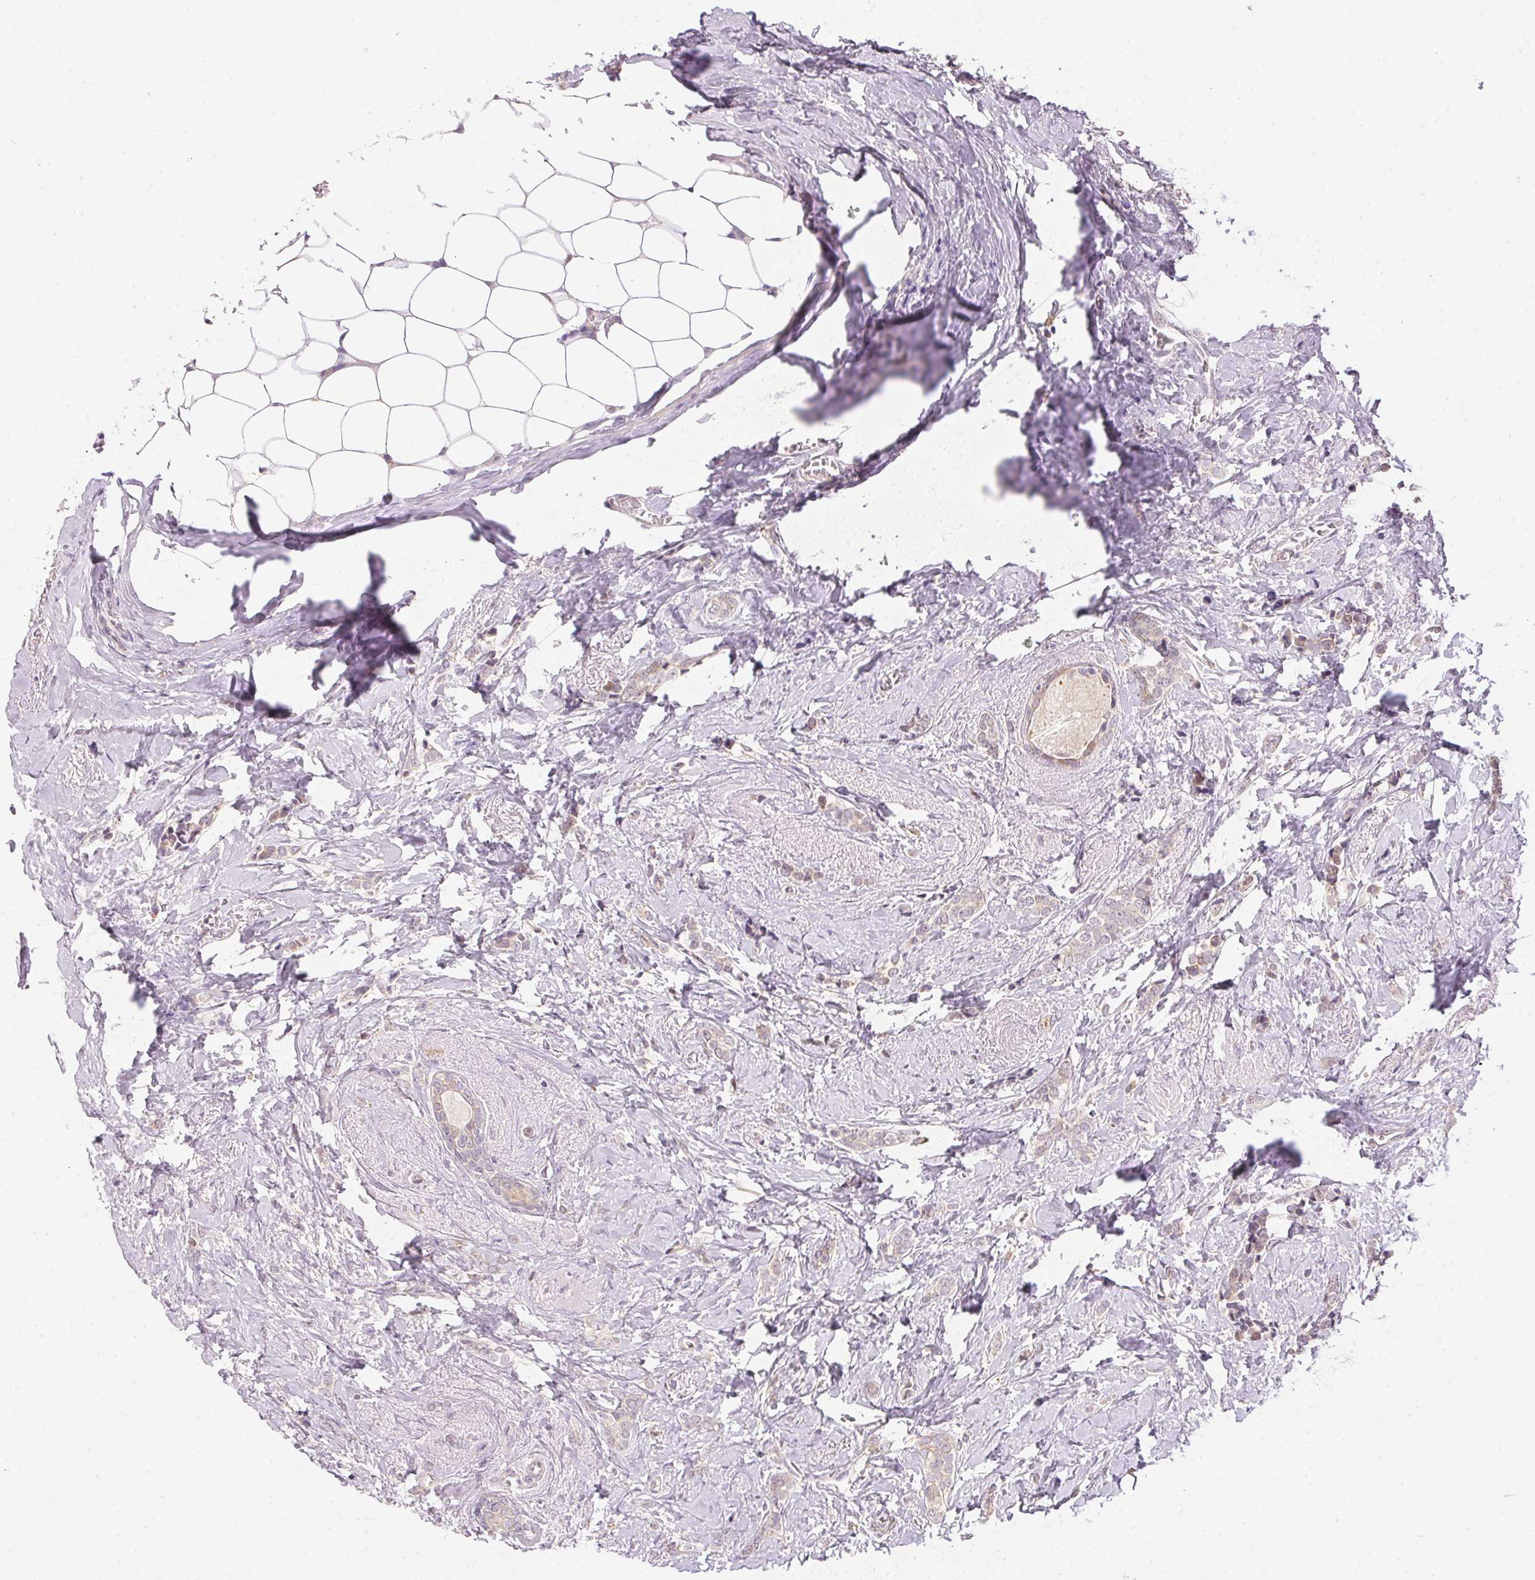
{"staining": {"intensity": "negative", "quantity": "none", "location": "none"}, "tissue": "breast cancer", "cell_type": "Tumor cells", "image_type": "cancer", "snomed": [{"axis": "morphology", "description": "Normal tissue, NOS"}, {"axis": "morphology", "description": "Duct carcinoma"}, {"axis": "topography", "description": "Breast"}], "caption": "A histopathology image of human breast intraductal carcinoma is negative for staining in tumor cells.", "gene": "TTC23L", "patient": {"sex": "female", "age": 77}}